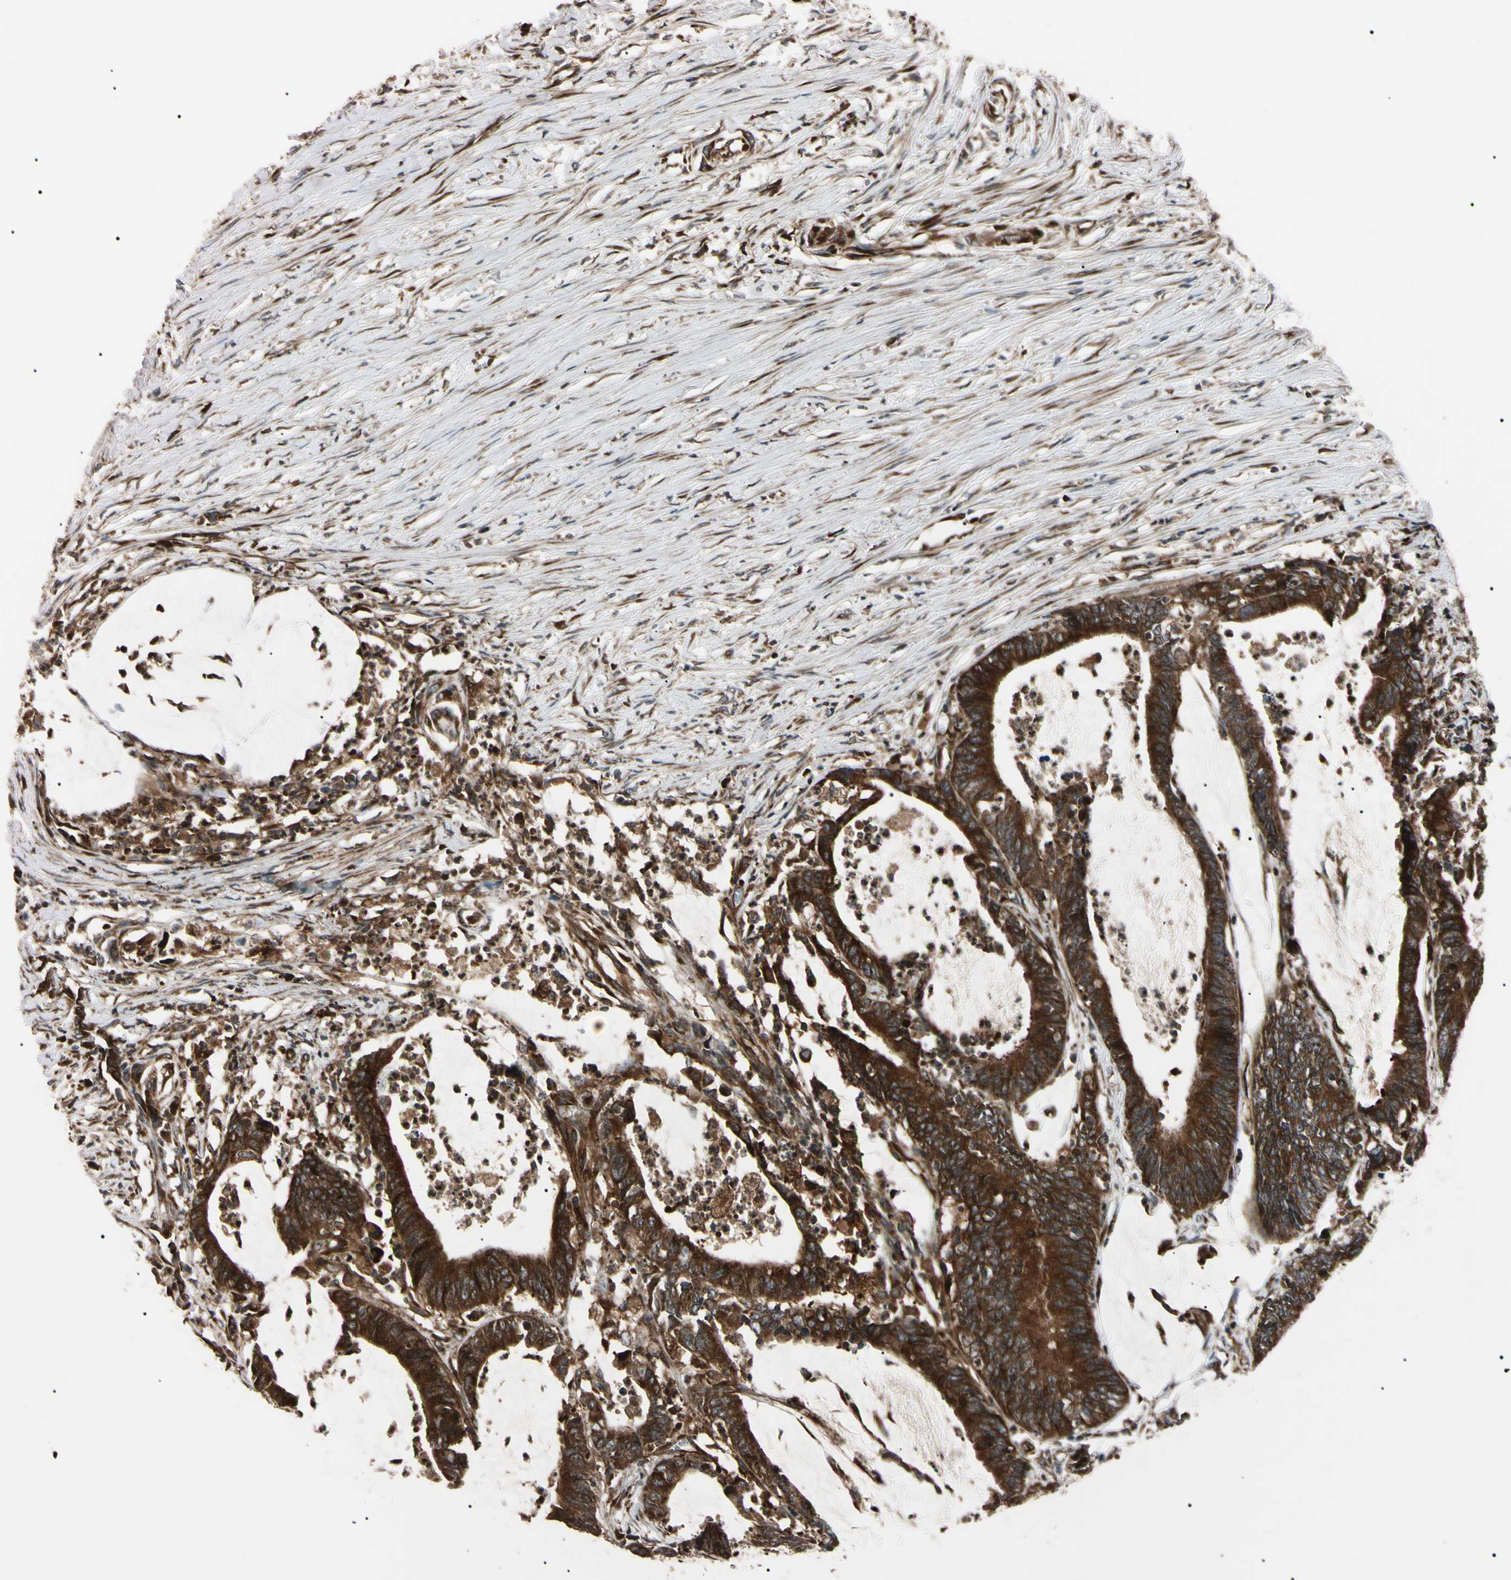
{"staining": {"intensity": "strong", "quantity": ">75%", "location": "cytoplasmic/membranous"}, "tissue": "colorectal cancer", "cell_type": "Tumor cells", "image_type": "cancer", "snomed": [{"axis": "morphology", "description": "Adenocarcinoma, NOS"}, {"axis": "topography", "description": "Rectum"}], "caption": "IHC (DAB) staining of human colorectal cancer (adenocarcinoma) displays strong cytoplasmic/membranous protein staining in approximately >75% of tumor cells. The staining is performed using DAB (3,3'-diaminobenzidine) brown chromogen to label protein expression. The nuclei are counter-stained blue using hematoxylin.", "gene": "GUCY1B1", "patient": {"sex": "female", "age": 66}}